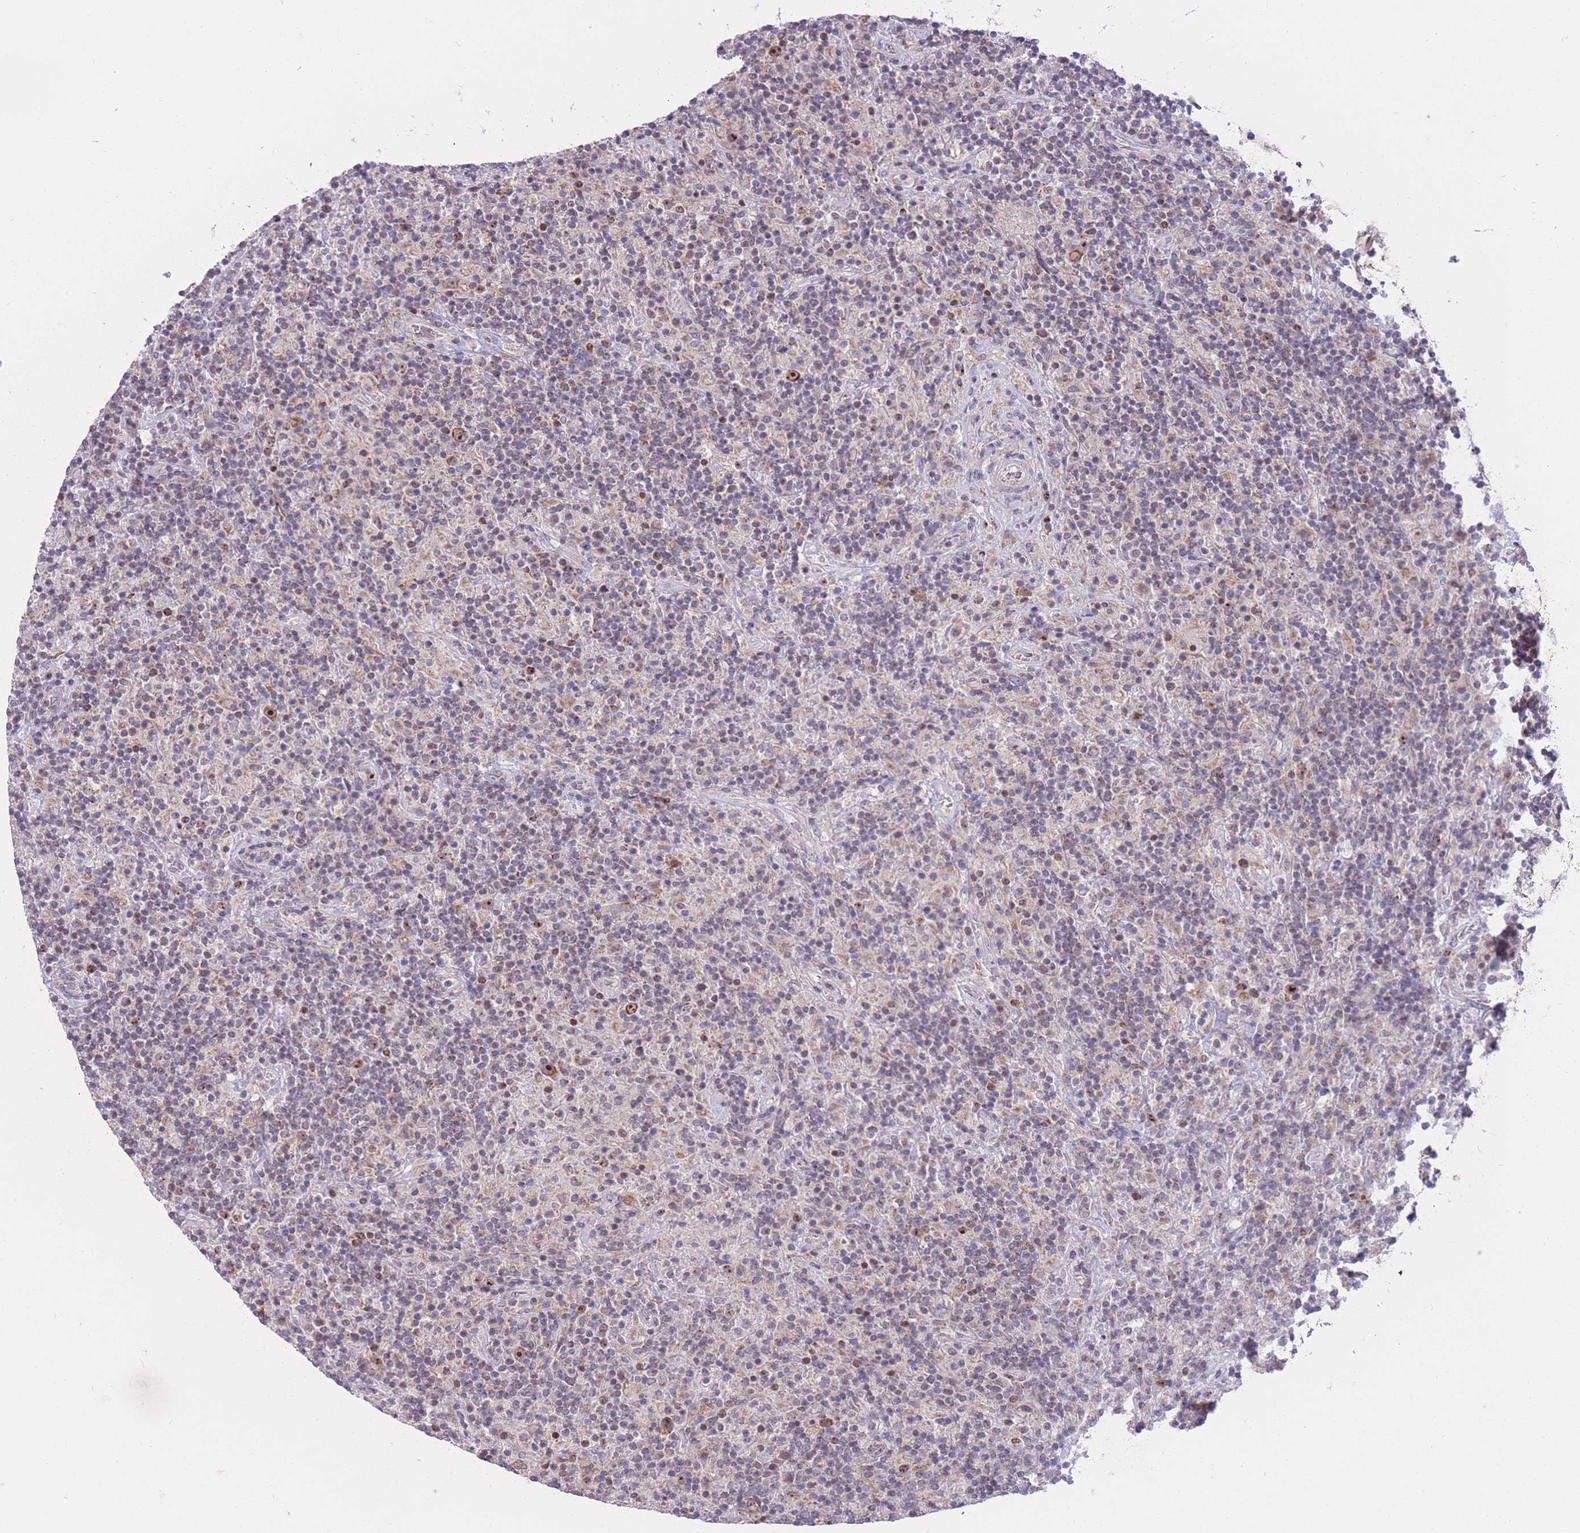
{"staining": {"intensity": "strong", "quantity": ">75%", "location": "nuclear"}, "tissue": "lymphoma", "cell_type": "Tumor cells", "image_type": "cancer", "snomed": [{"axis": "morphology", "description": "Hodgkin's disease, NOS"}, {"axis": "topography", "description": "Lymph node"}], "caption": "Immunohistochemical staining of Hodgkin's disease shows high levels of strong nuclear staining in about >75% of tumor cells. (brown staining indicates protein expression, while blue staining denotes nuclei).", "gene": "MCIDAS", "patient": {"sex": "male", "age": 70}}